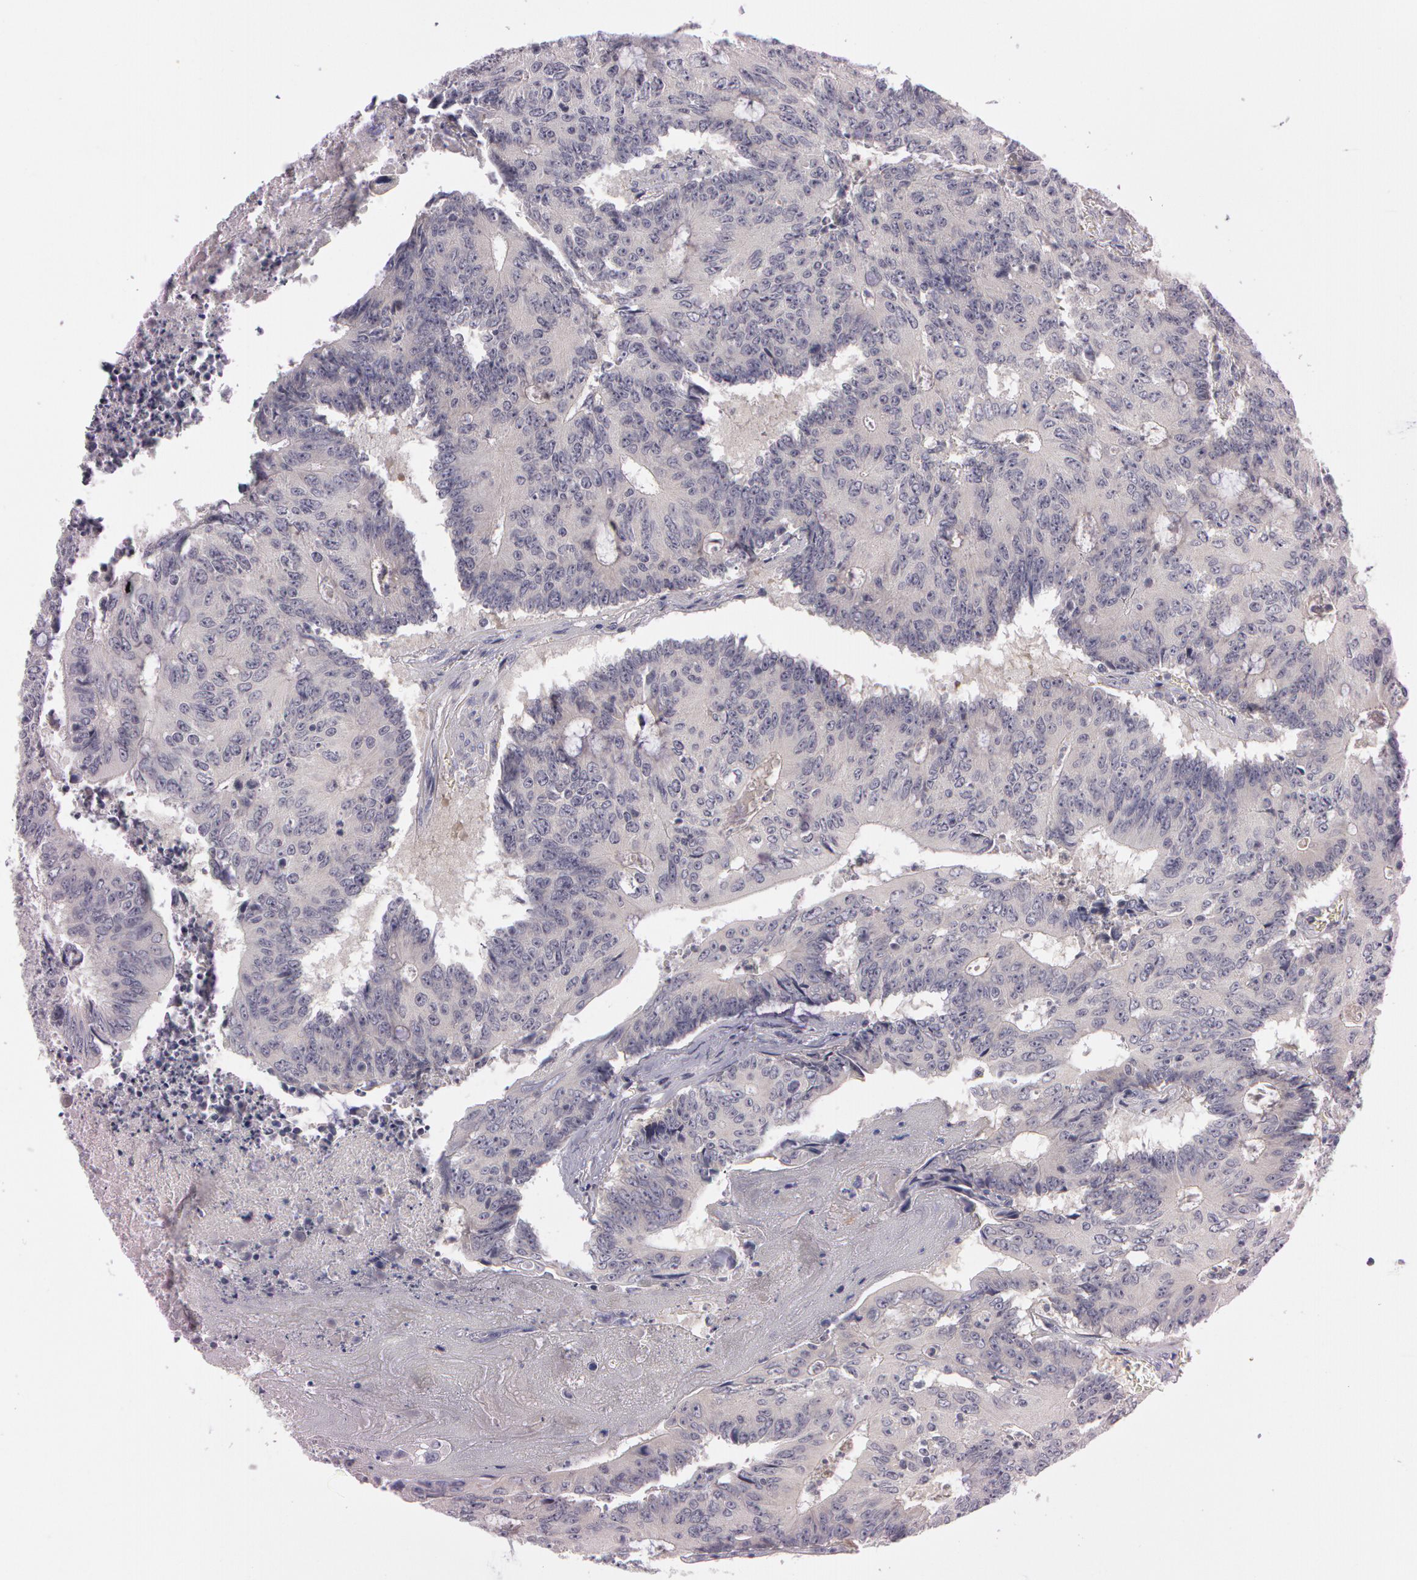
{"staining": {"intensity": "weak", "quantity": ">75%", "location": "cytoplasmic/membranous"}, "tissue": "colorectal cancer", "cell_type": "Tumor cells", "image_type": "cancer", "snomed": [{"axis": "morphology", "description": "Adenocarcinoma, NOS"}, {"axis": "topography", "description": "Colon"}], "caption": "Human colorectal adenocarcinoma stained with a protein marker exhibits weak staining in tumor cells.", "gene": "MXRA5", "patient": {"sex": "male", "age": 65}}